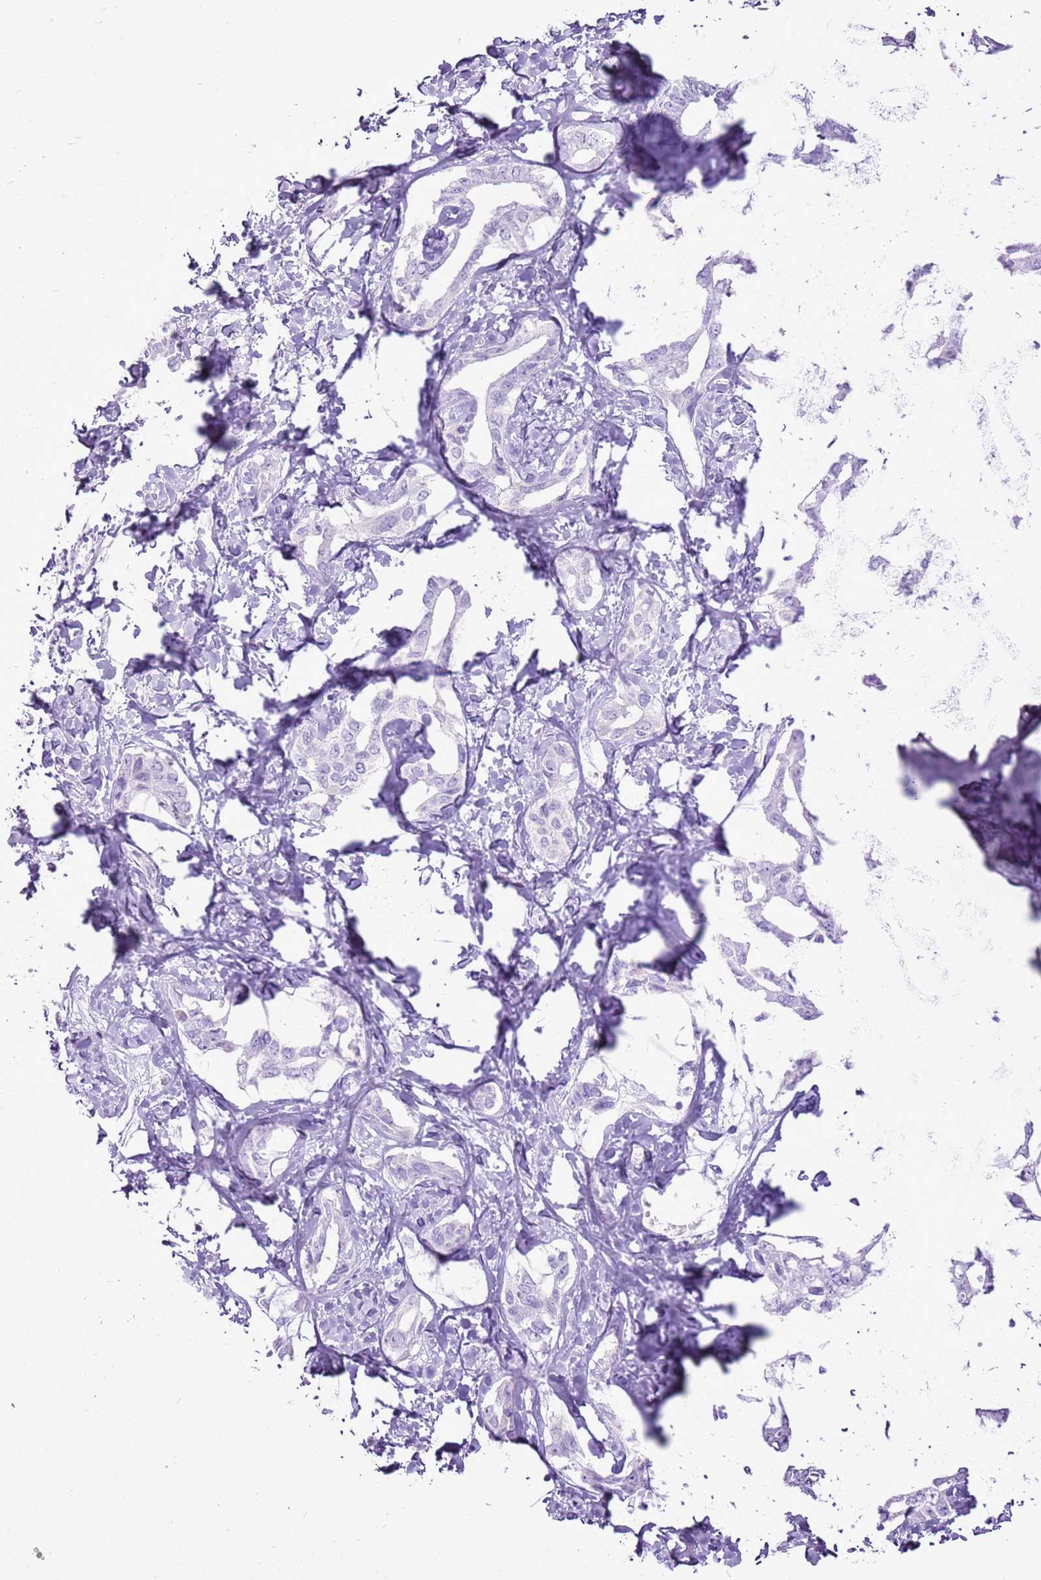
{"staining": {"intensity": "negative", "quantity": "none", "location": "none"}, "tissue": "liver cancer", "cell_type": "Tumor cells", "image_type": "cancer", "snomed": [{"axis": "morphology", "description": "Cholangiocarcinoma"}, {"axis": "topography", "description": "Liver"}], "caption": "Liver cancer was stained to show a protein in brown. There is no significant expression in tumor cells. (Immunohistochemistry, brightfield microscopy, high magnification).", "gene": "CNFN", "patient": {"sex": "male", "age": 59}}